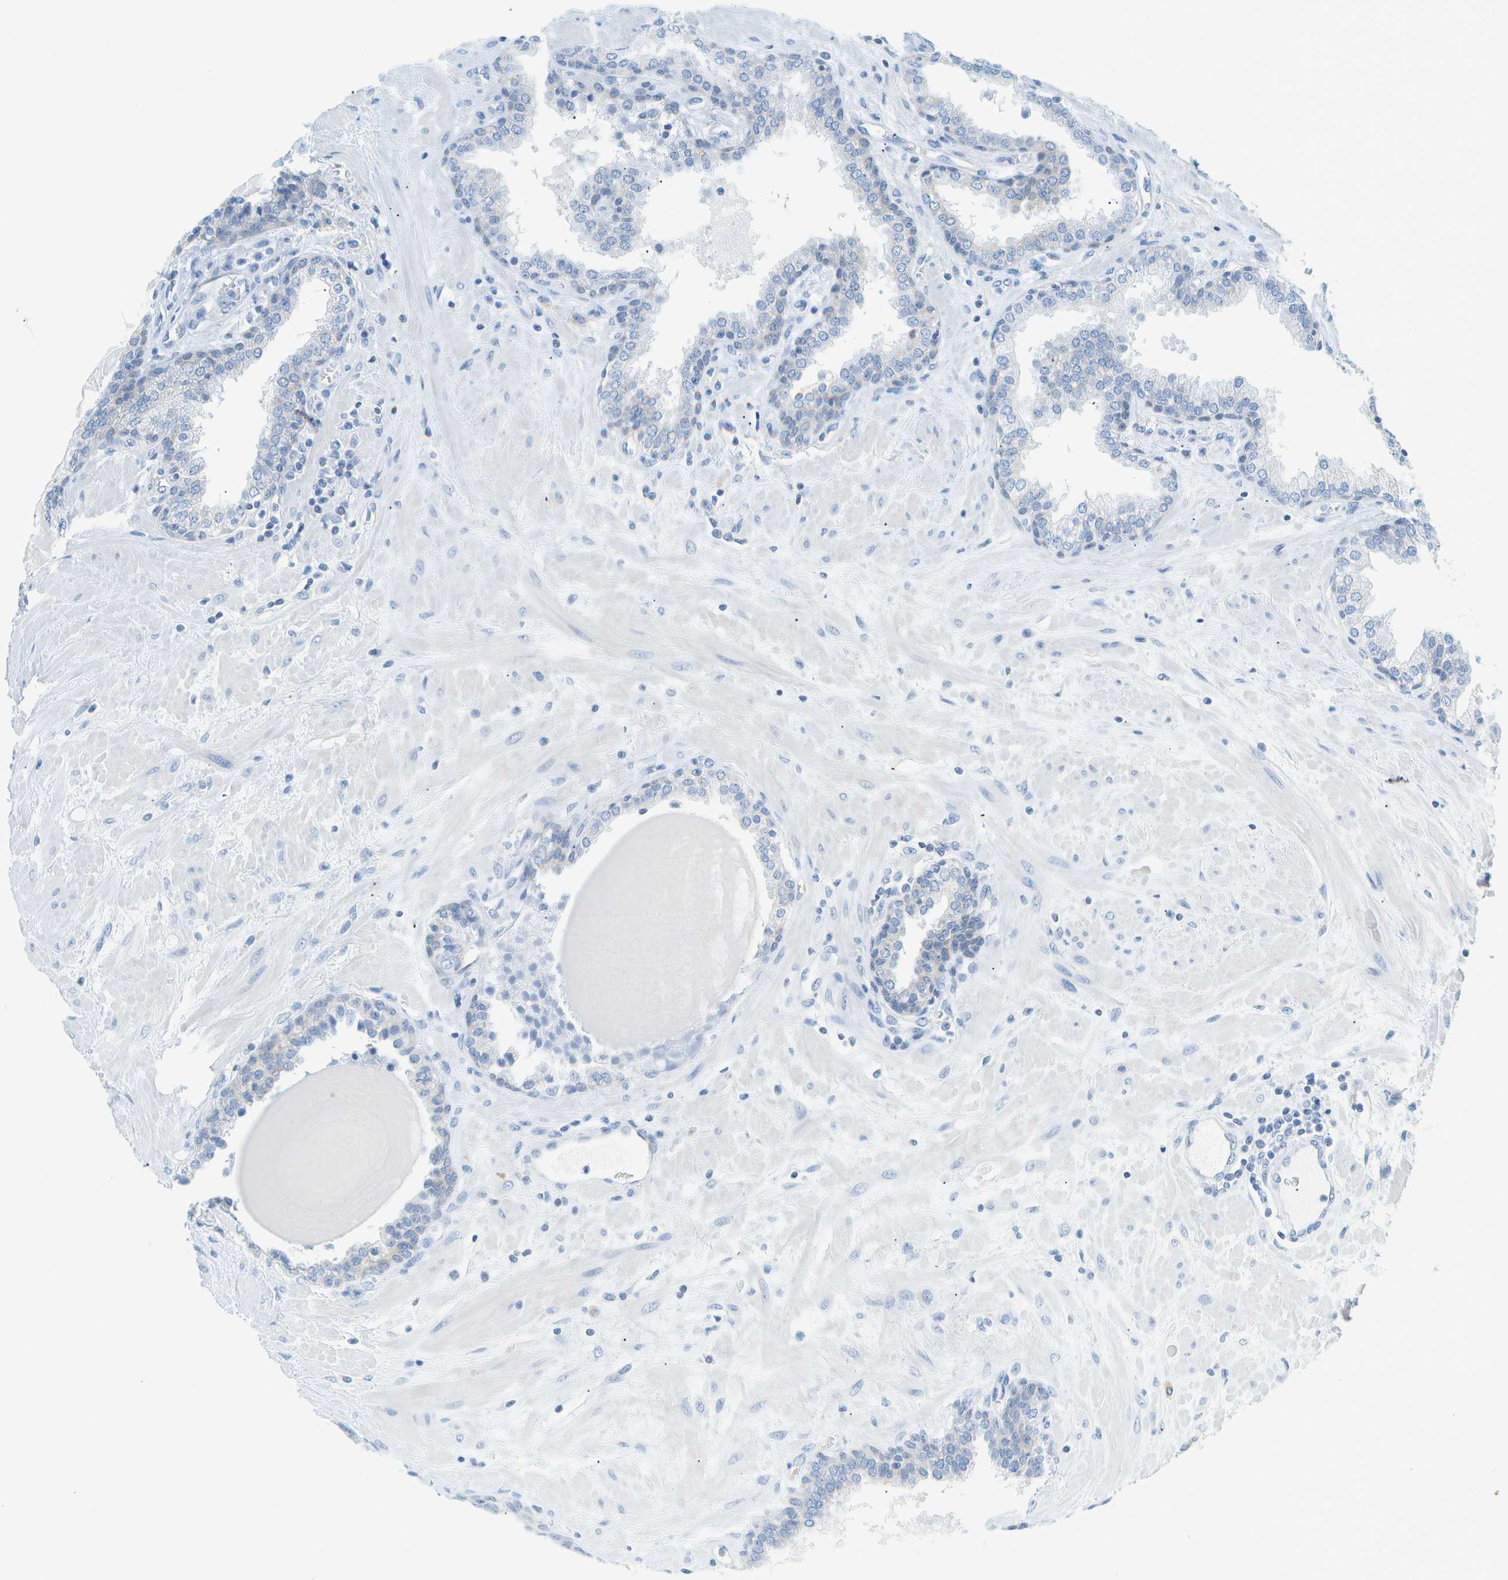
{"staining": {"intensity": "negative", "quantity": "none", "location": "none"}, "tissue": "prostate", "cell_type": "Glandular cells", "image_type": "normal", "snomed": [{"axis": "morphology", "description": "Normal tissue, NOS"}, {"axis": "topography", "description": "Prostate"}], "caption": "The image exhibits no staining of glandular cells in benign prostate. (Immunohistochemistry (ihc), brightfield microscopy, high magnification).", "gene": "SMYD5", "patient": {"sex": "male", "age": 51}}